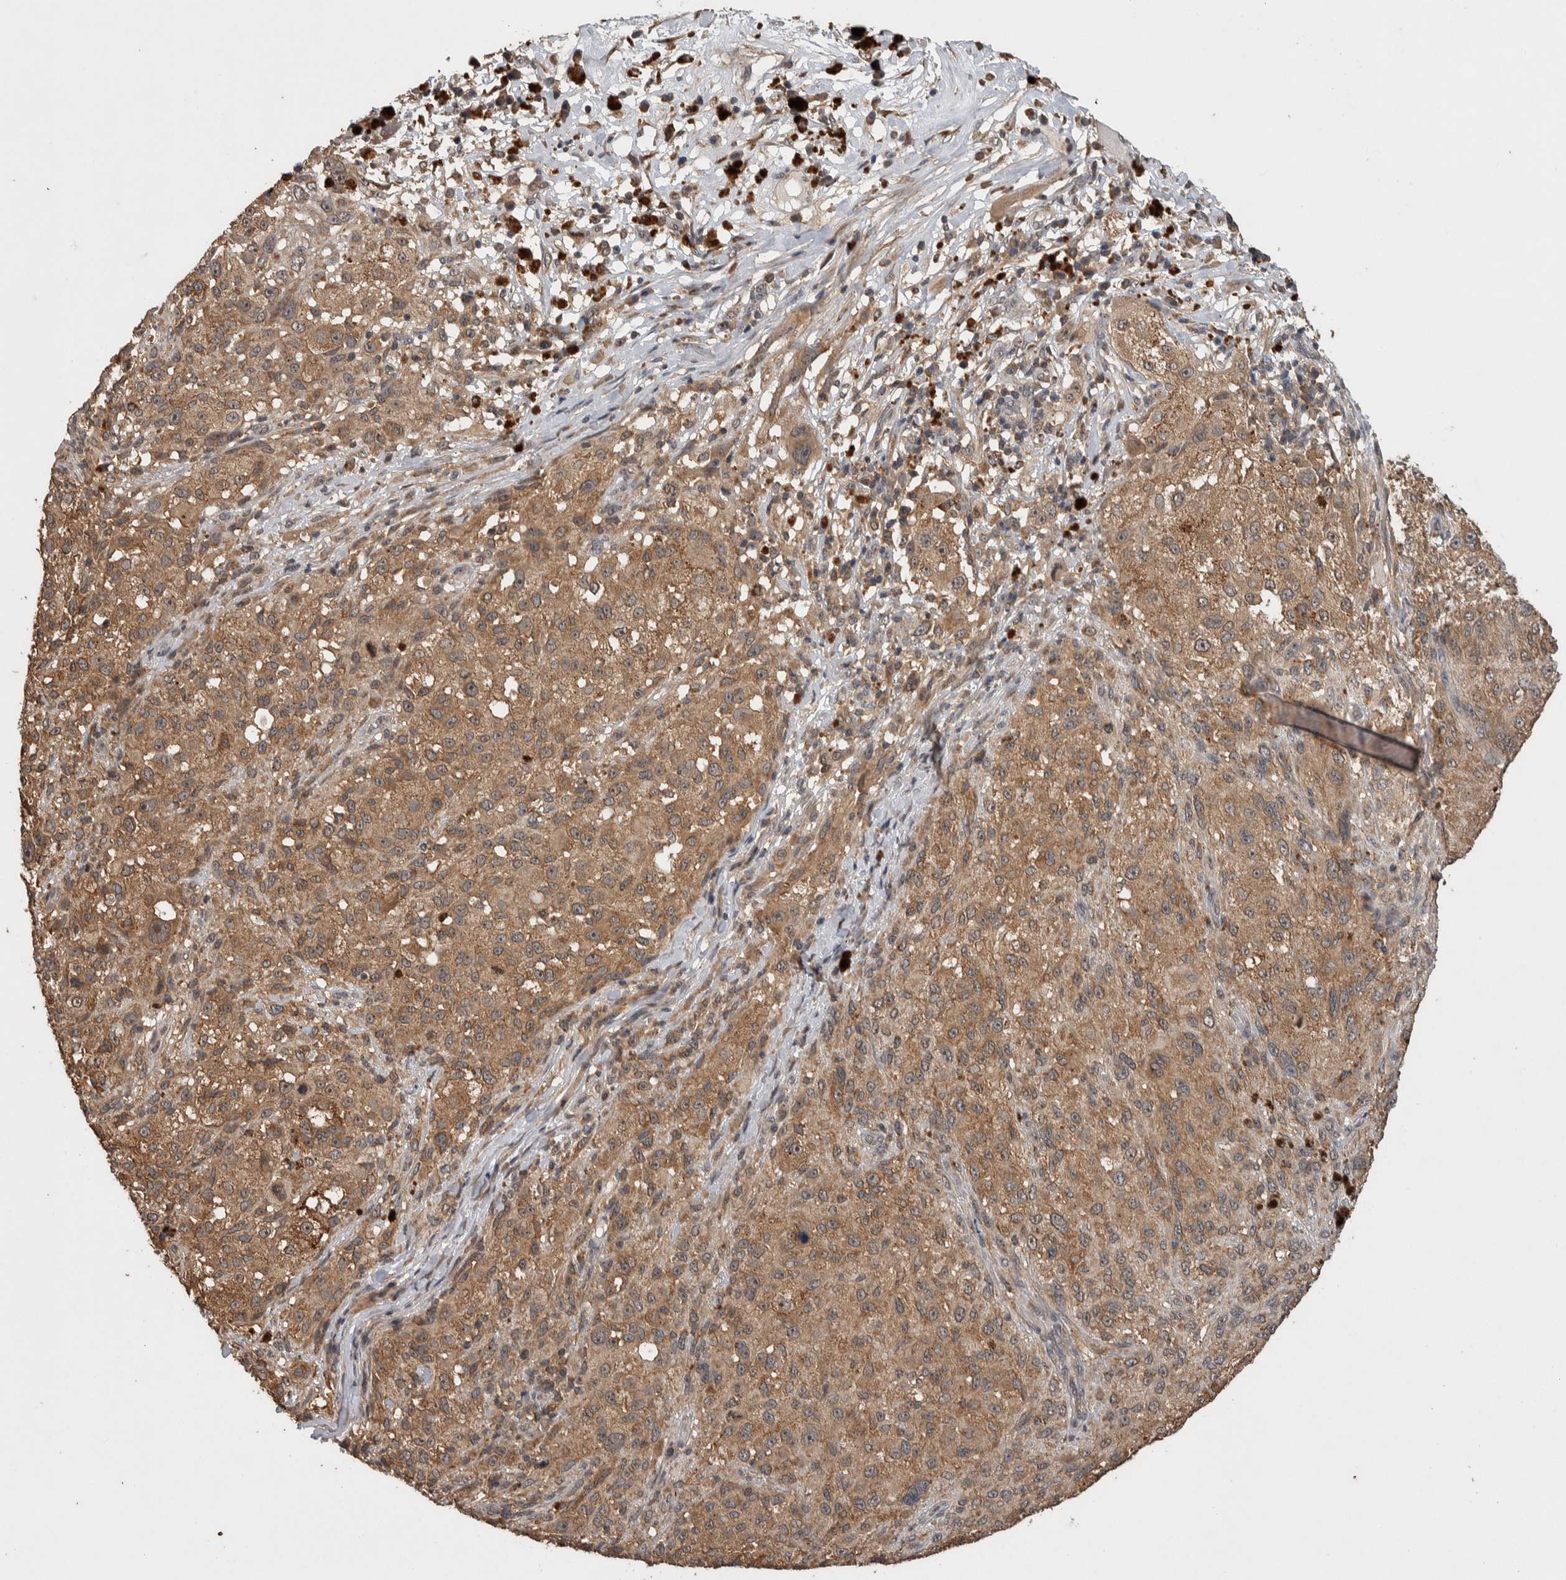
{"staining": {"intensity": "moderate", "quantity": ">75%", "location": "cytoplasmic/membranous"}, "tissue": "melanoma", "cell_type": "Tumor cells", "image_type": "cancer", "snomed": [{"axis": "morphology", "description": "Malignant melanoma, NOS"}, {"axis": "topography", "description": "Skin"}], "caption": "Immunohistochemistry (DAB (3,3'-diaminobenzidine)) staining of human melanoma demonstrates moderate cytoplasmic/membranous protein positivity in approximately >75% of tumor cells. (DAB = brown stain, brightfield microscopy at high magnification).", "gene": "DVL2", "patient": {"sex": "female", "age": 55}}